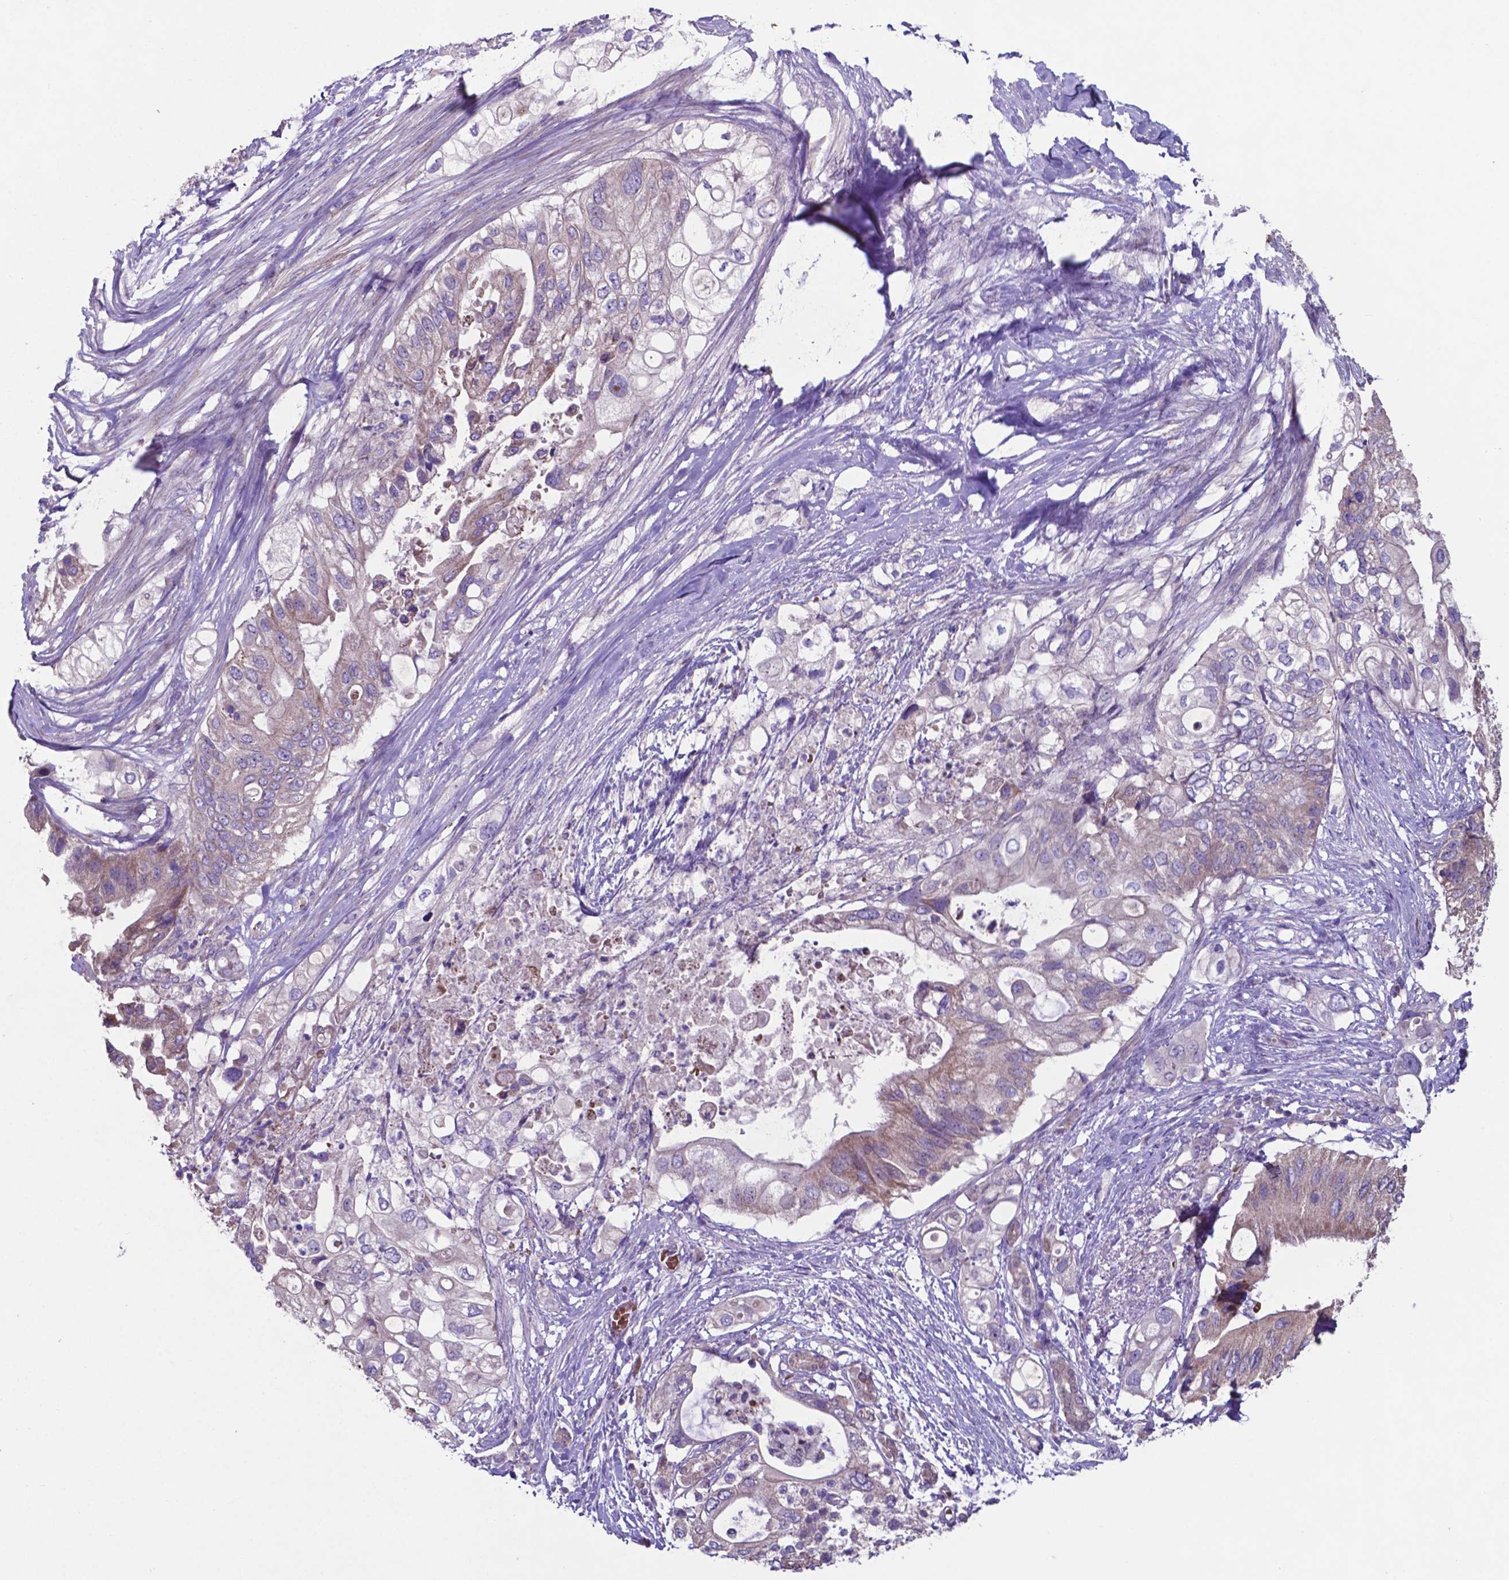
{"staining": {"intensity": "weak", "quantity": "<25%", "location": "cytoplasmic/membranous"}, "tissue": "pancreatic cancer", "cell_type": "Tumor cells", "image_type": "cancer", "snomed": [{"axis": "morphology", "description": "Adenocarcinoma, NOS"}, {"axis": "topography", "description": "Pancreas"}], "caption": "A high-resolution histopathology image shows immunohistochemistry (IHC) staining of pancreatic cancer, which exhibits no significant positivity in tumor cells. Nuclei are stained in blue.", "gene": "TYRO3", "patient": {"sex": "female", "age": 72}}